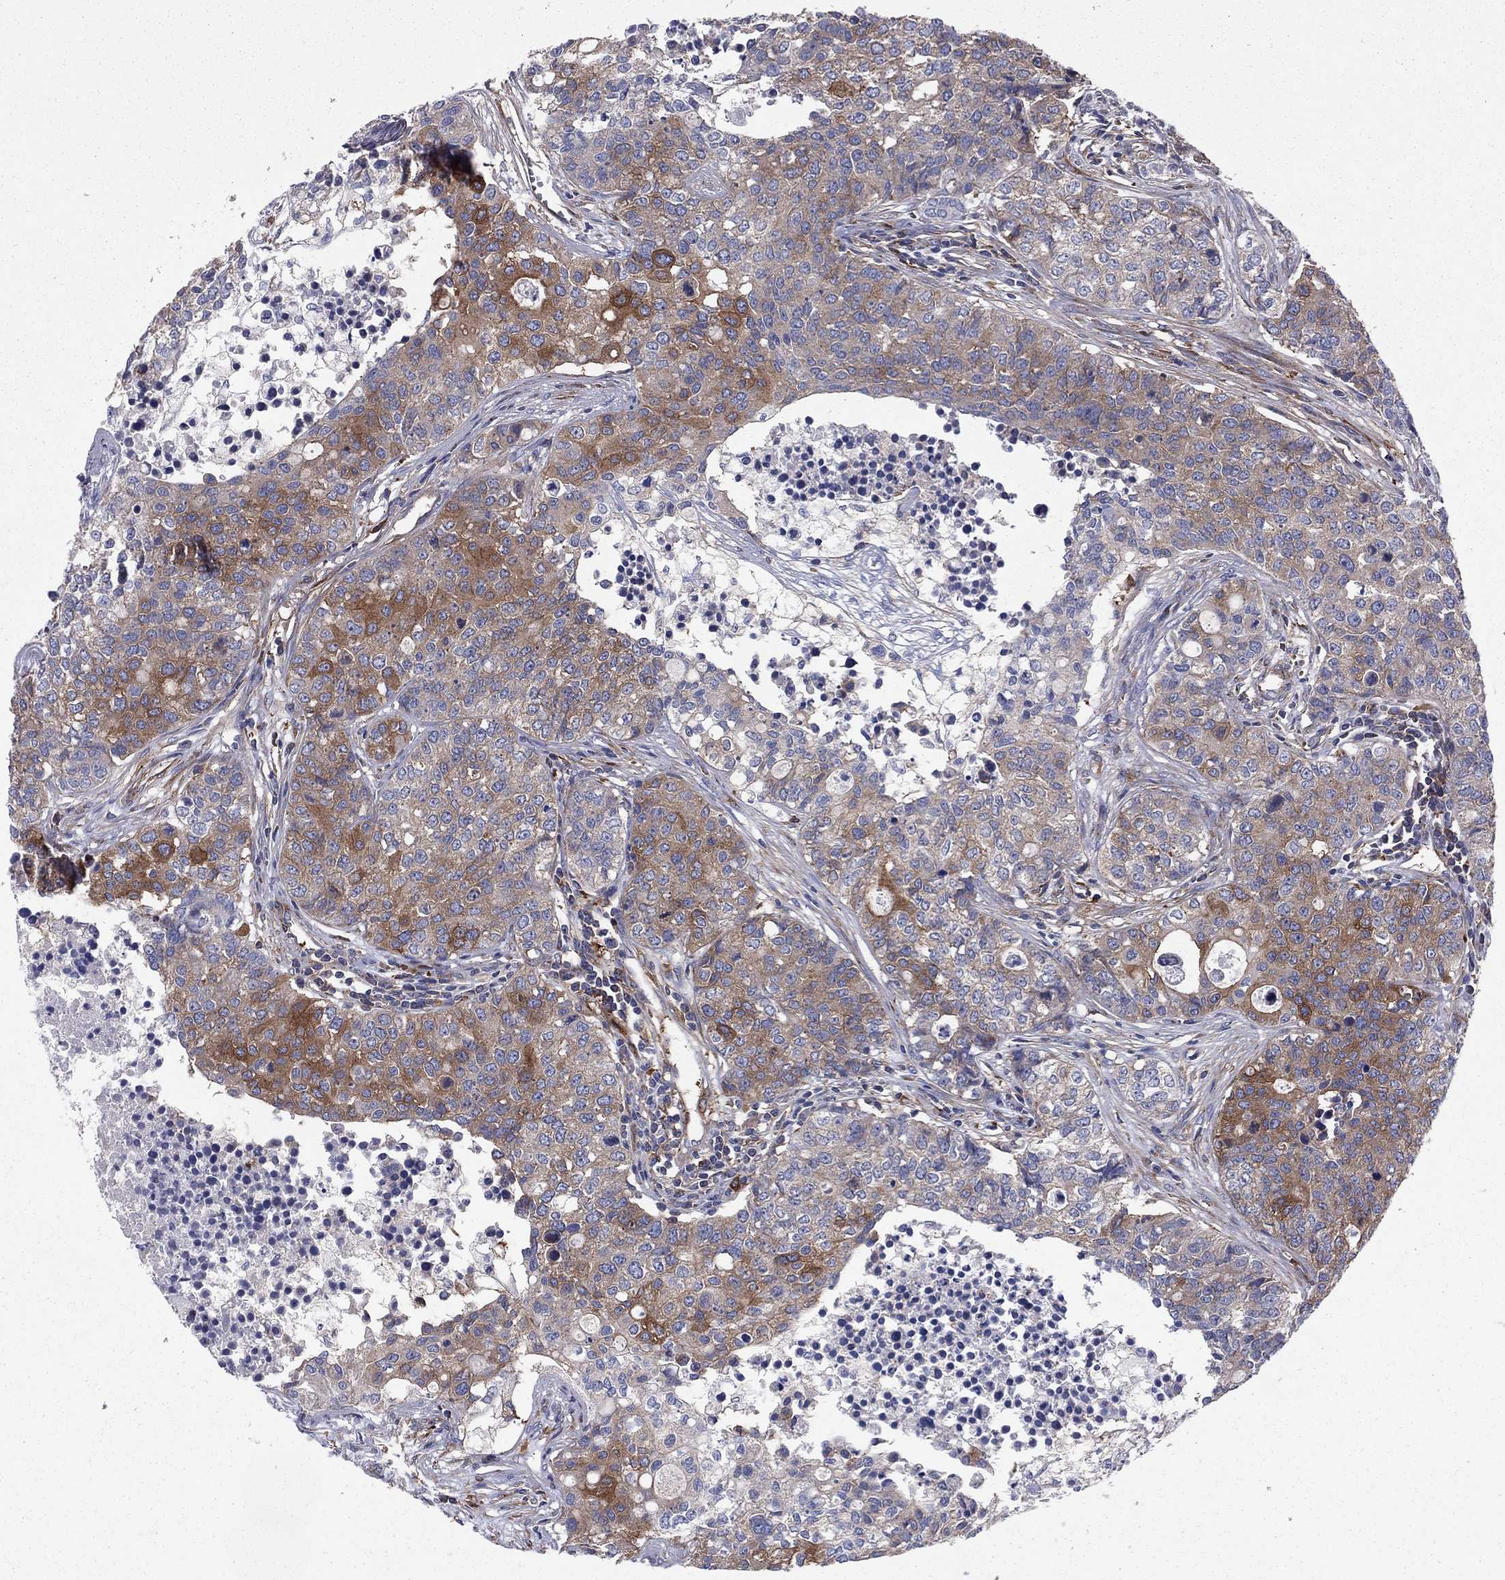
{"staining": {"intensity": "strong", "quantity": "<25%", "location": "cytoplasmic/membranous"}, "tissue": "carcinoid", "cell_type": "Tumor cells", "image_type": "cancer", "snomed": [{"axis": "morphology", "description": "Carcinoid, malignant, NOS"}, {"axis": "topography", "description": "Colon"}], "caption": "Malignant carcinoid tissue reveals strong cytoplasmic/membranous positivity in approximately <25% of tumor cells, visualized by immunohistochemistry.", "gene": "EHBP1L1", "patient": {"sex": "male", "age": 81}}